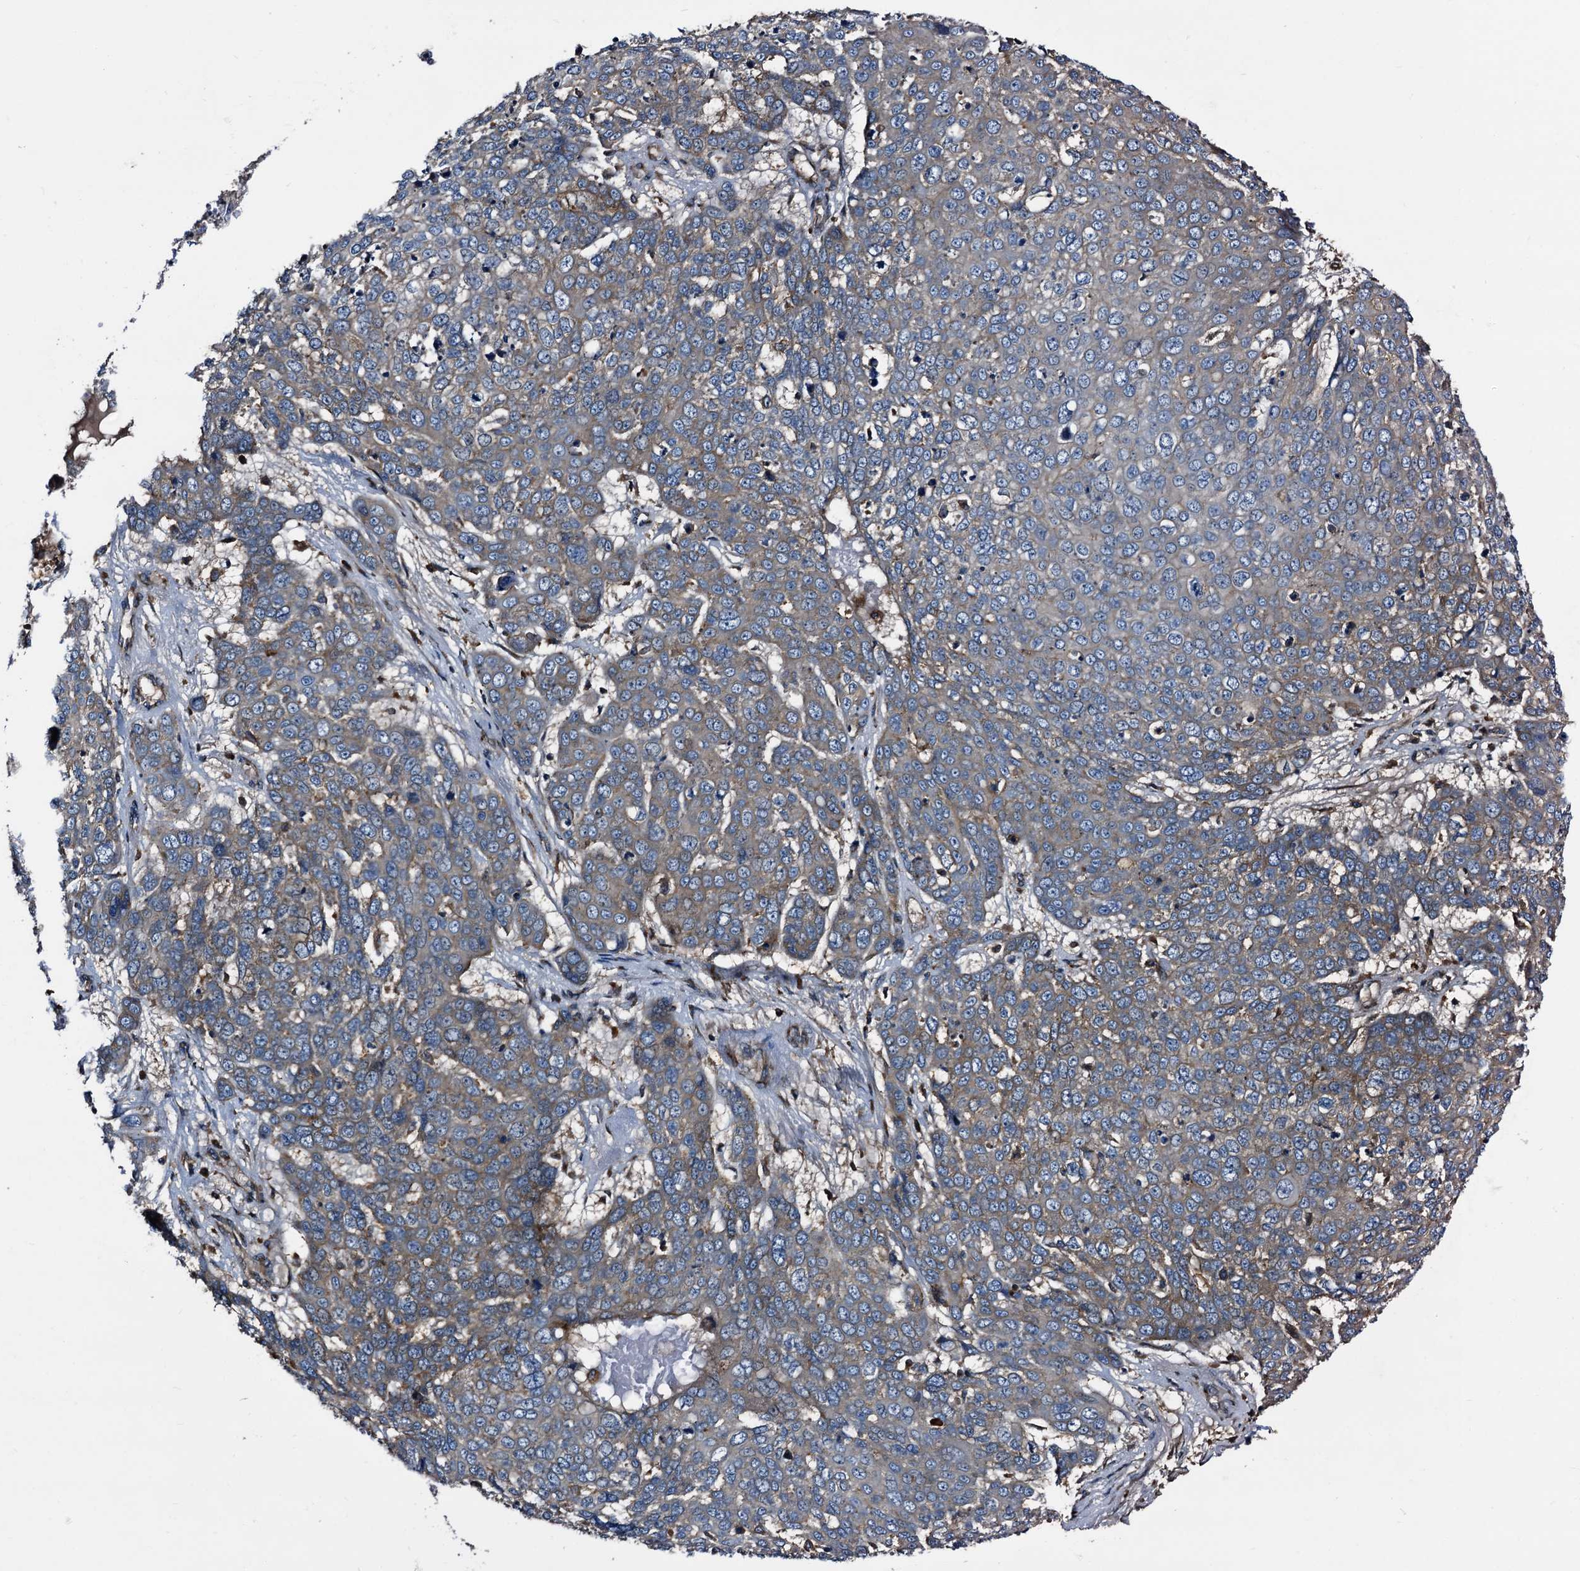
{"staining": {"intensity": "moderate", "quantity": "25%-75%", "location": "cytoplasmic/membranous"}, "tissue": "skin cancer", "cell_type": "Tumor cells", "image_type": "cancer", "snomed": [{"axis": "morphology", "description": "Squamous cell carcinoma, NOS"}, {"axis": "topography", "description": "Skin"}], "caption": "DAB immunohistochemical staining of human skin cancer reveals moderate cytoplasmic/membranous protein staining in about 25%-75% of tumor cells. The protein is shown in brown color, while the nuclei are stained blue.", "gene": "PEX5", "patient": {"sex": "male", "age": 71}}